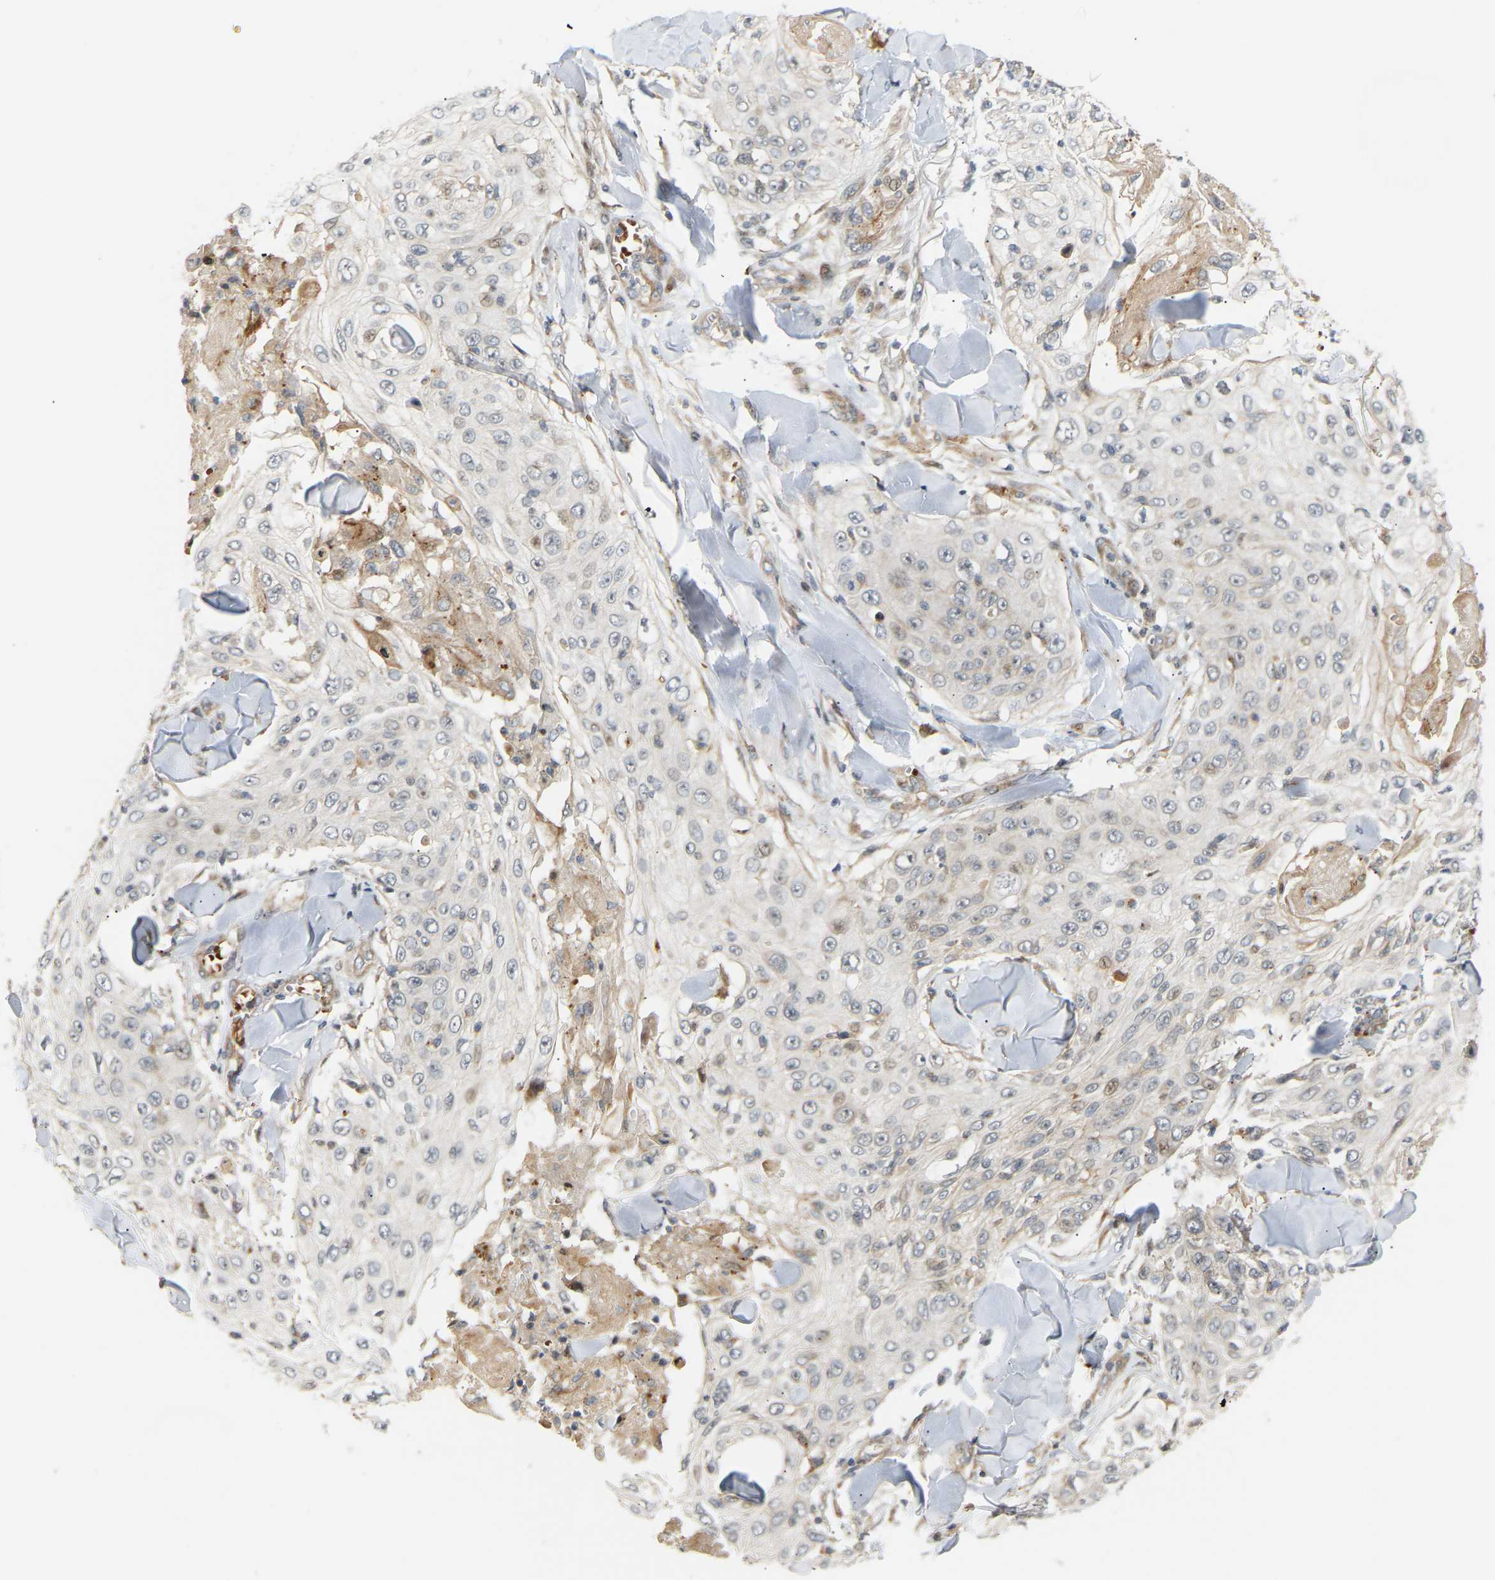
{"staining": {"intensity": "negative", "quantity": "none", "location": "none"}, "tissue": "skin cancer", "cell_type": "Tumor cells", "image_type": "cancer", "snomed": [{"axis": "morphology", "description": "Squamous cell carcinoma, NOS"}, {"axis": "topography", "description": "Skin"}], "caption": "An image of human skin cancer is negative for staining in tumor cells.", "gene": "POGLUT2", "patient": {"sex": "male", "age": 86}}